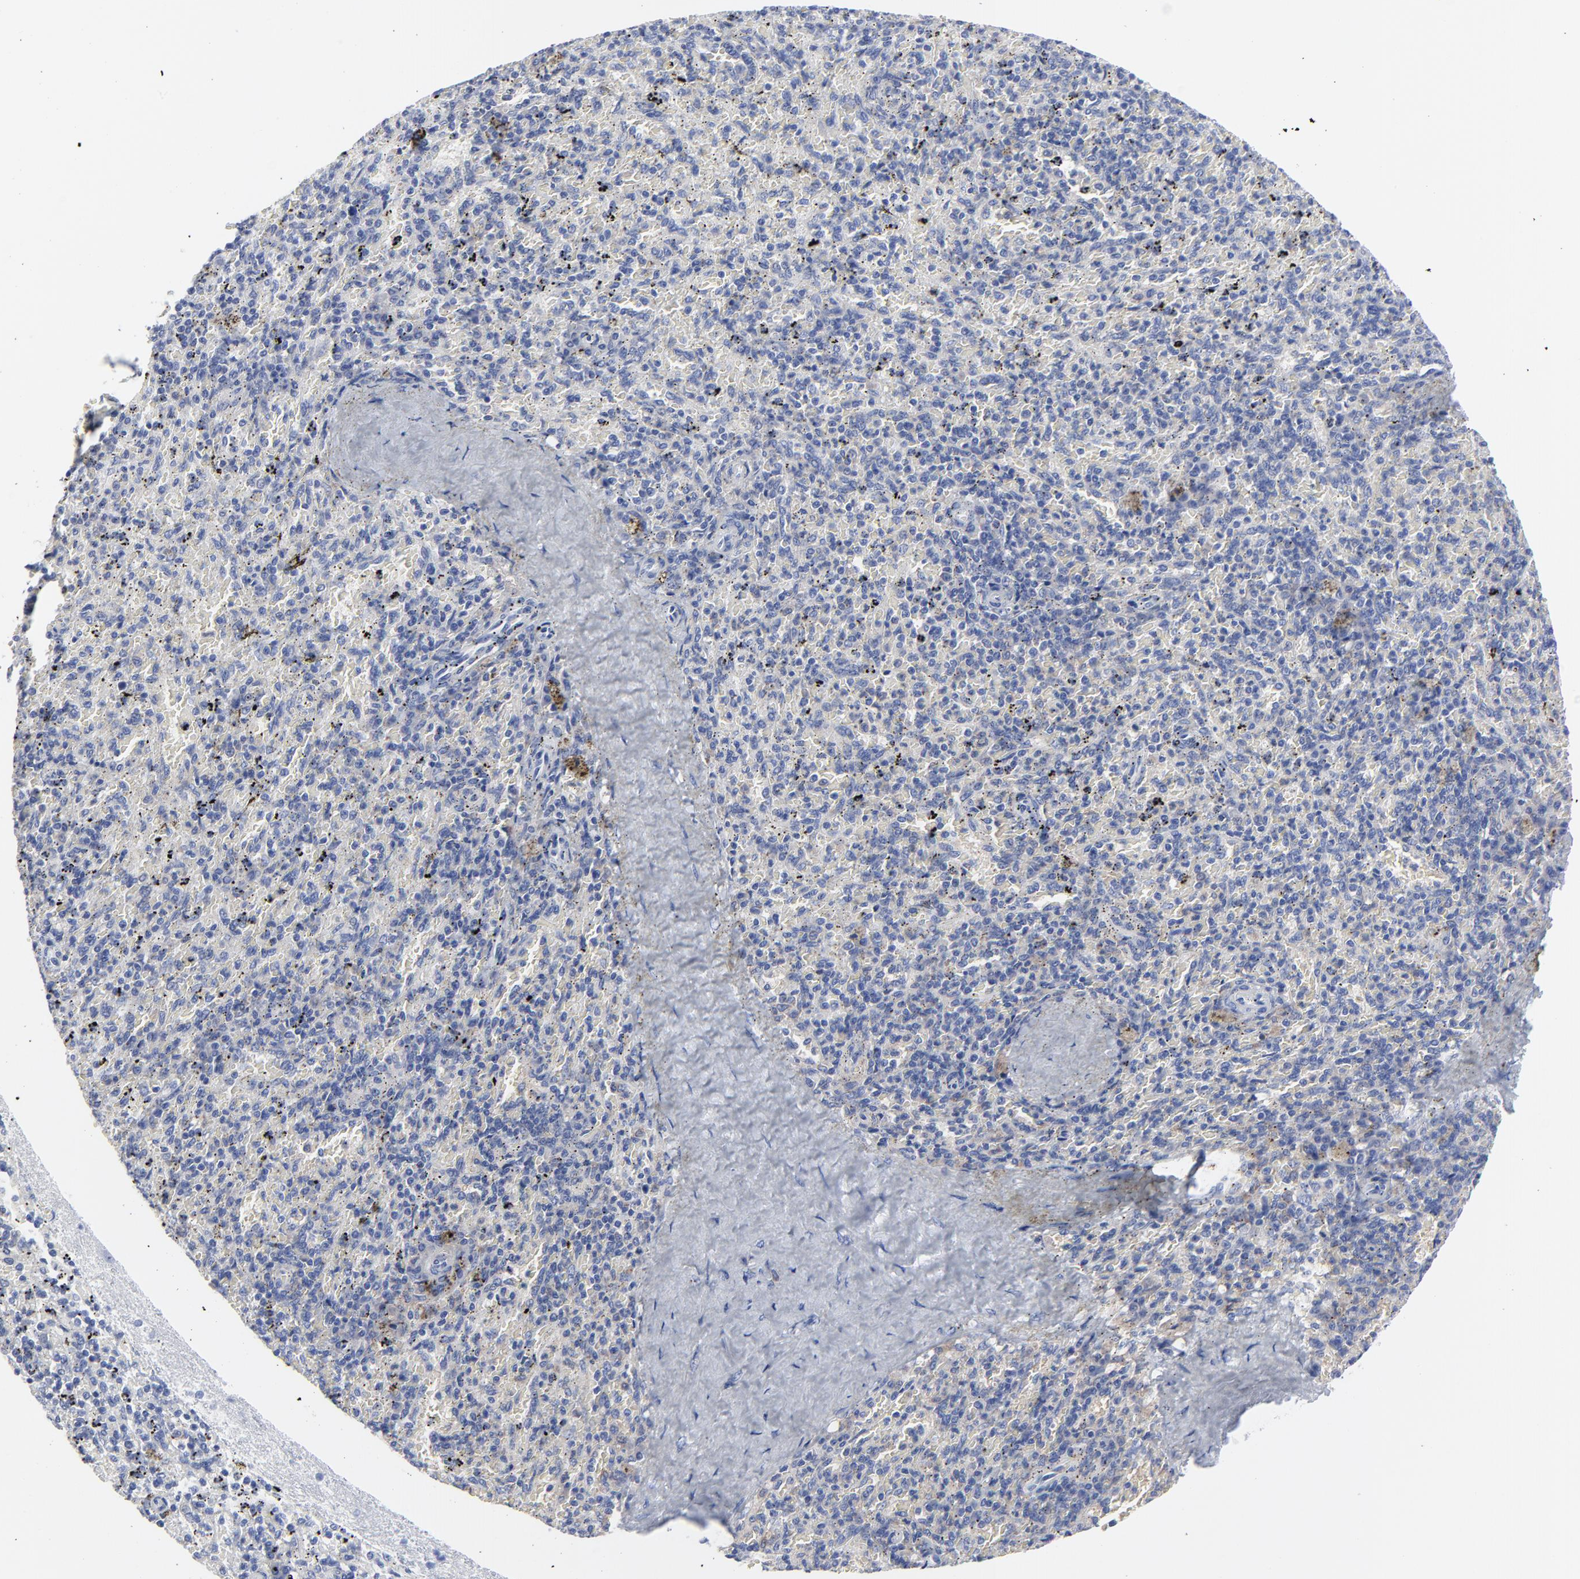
{"staining": {"intensity": "negative", "quantity": "none", "location": "none"}, "tissue": "spleen", "cell_type": "Cells in red pulp", "image_type": "normal", "snomed": [{"axis": "morphology", "description": "Normal tissue, NOS"}, {"axis": "topography", "description": "Spleen"}], "caption": "Normal spleen was stained to show a protein in brown. There is no significant staining in cells in red pulp. (Stains: DAB (3,3'-diaminobenzidine) immunohistochemistry (IHC) with hematoxylin counter stain, Microscopy: brightfield microscopy at high magnification).", "gene": "STAT2", "patient": {"sex": "female", "age": 43}}